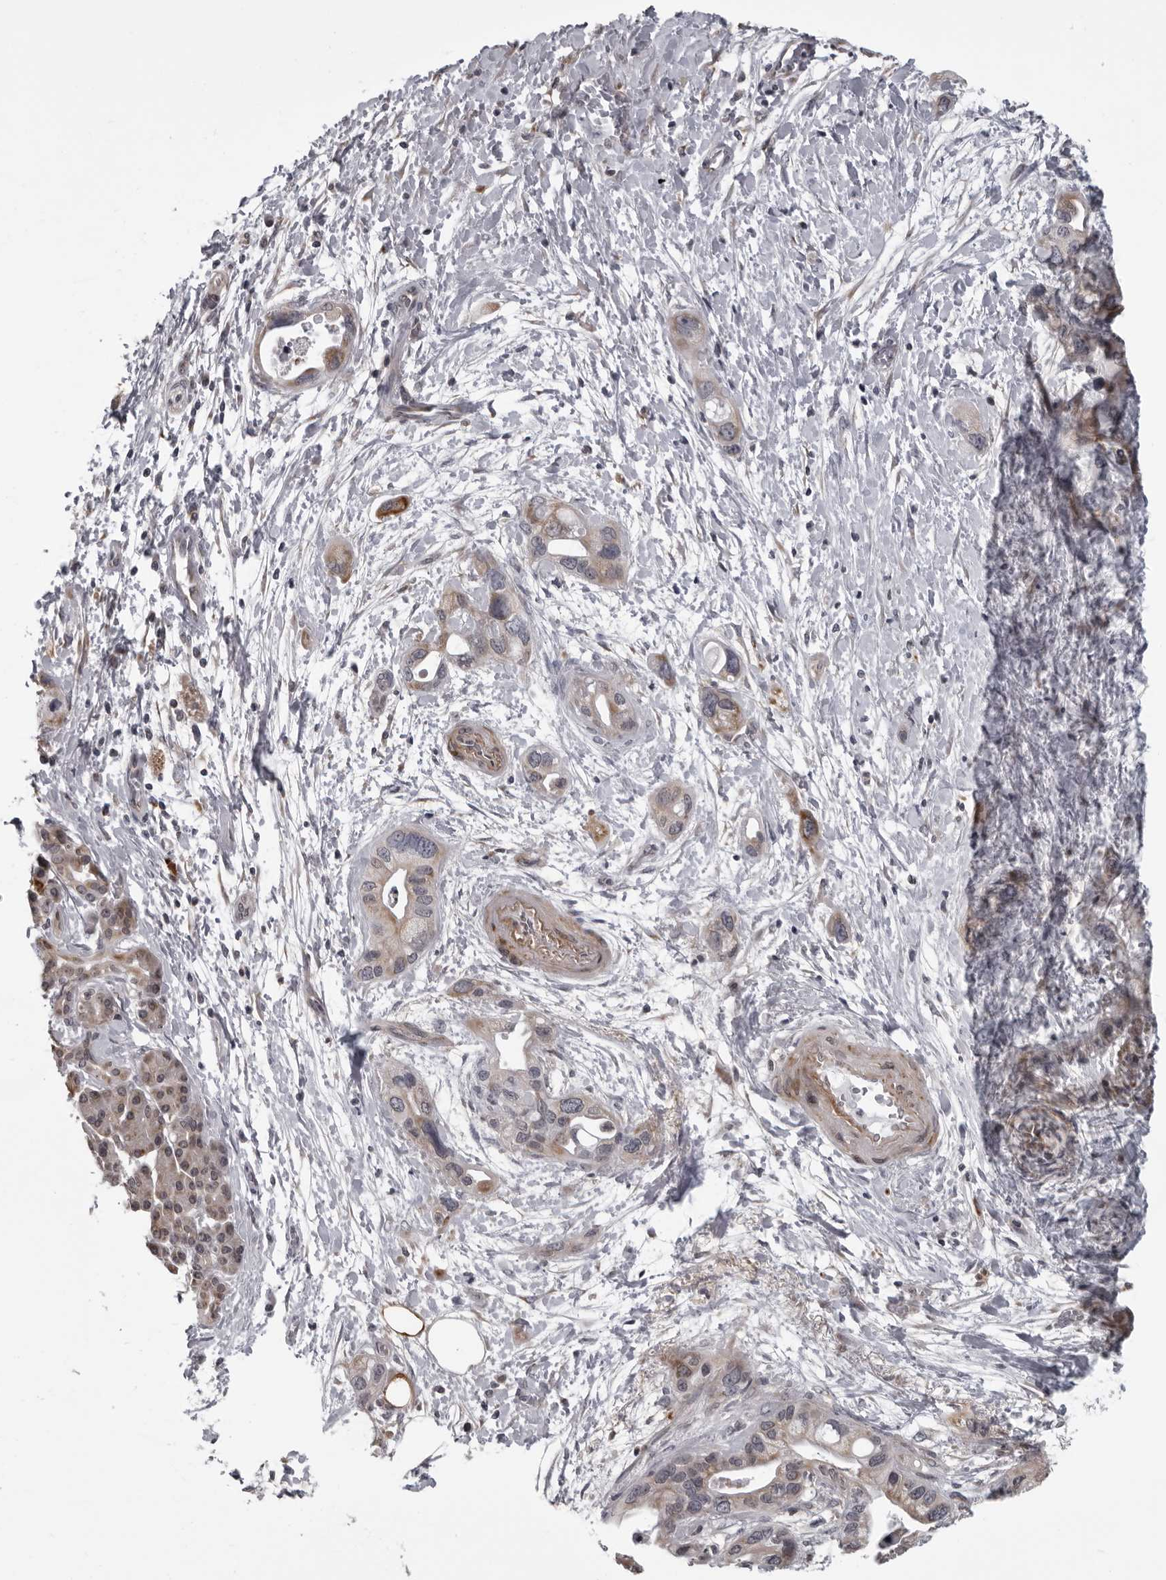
{"staining": {"intensity": "moderate", "quantity": "<25%", "location": "cytoplasmic/membranous"}, "tissue": "pancreatic cancer", "cell_type": "Tumor cells", "image_type": "cancer", "snomed": [{"axis": "morphology", "description": "Adenocarcinoma, NOS"}, {"axis": "topography", "description": "Pancreas"}], "caption": "Adenocarcinoma (pancreatic) tissue demonstrates moderate cytoplasmic/membranous staining in about <25% of tumor cells, visualized by immunohistochemistry. (DAB IHC with brightfield microscopy, high magnification).", "gene": "RTCA", "patient": {"sex": "female", "age": 77}}